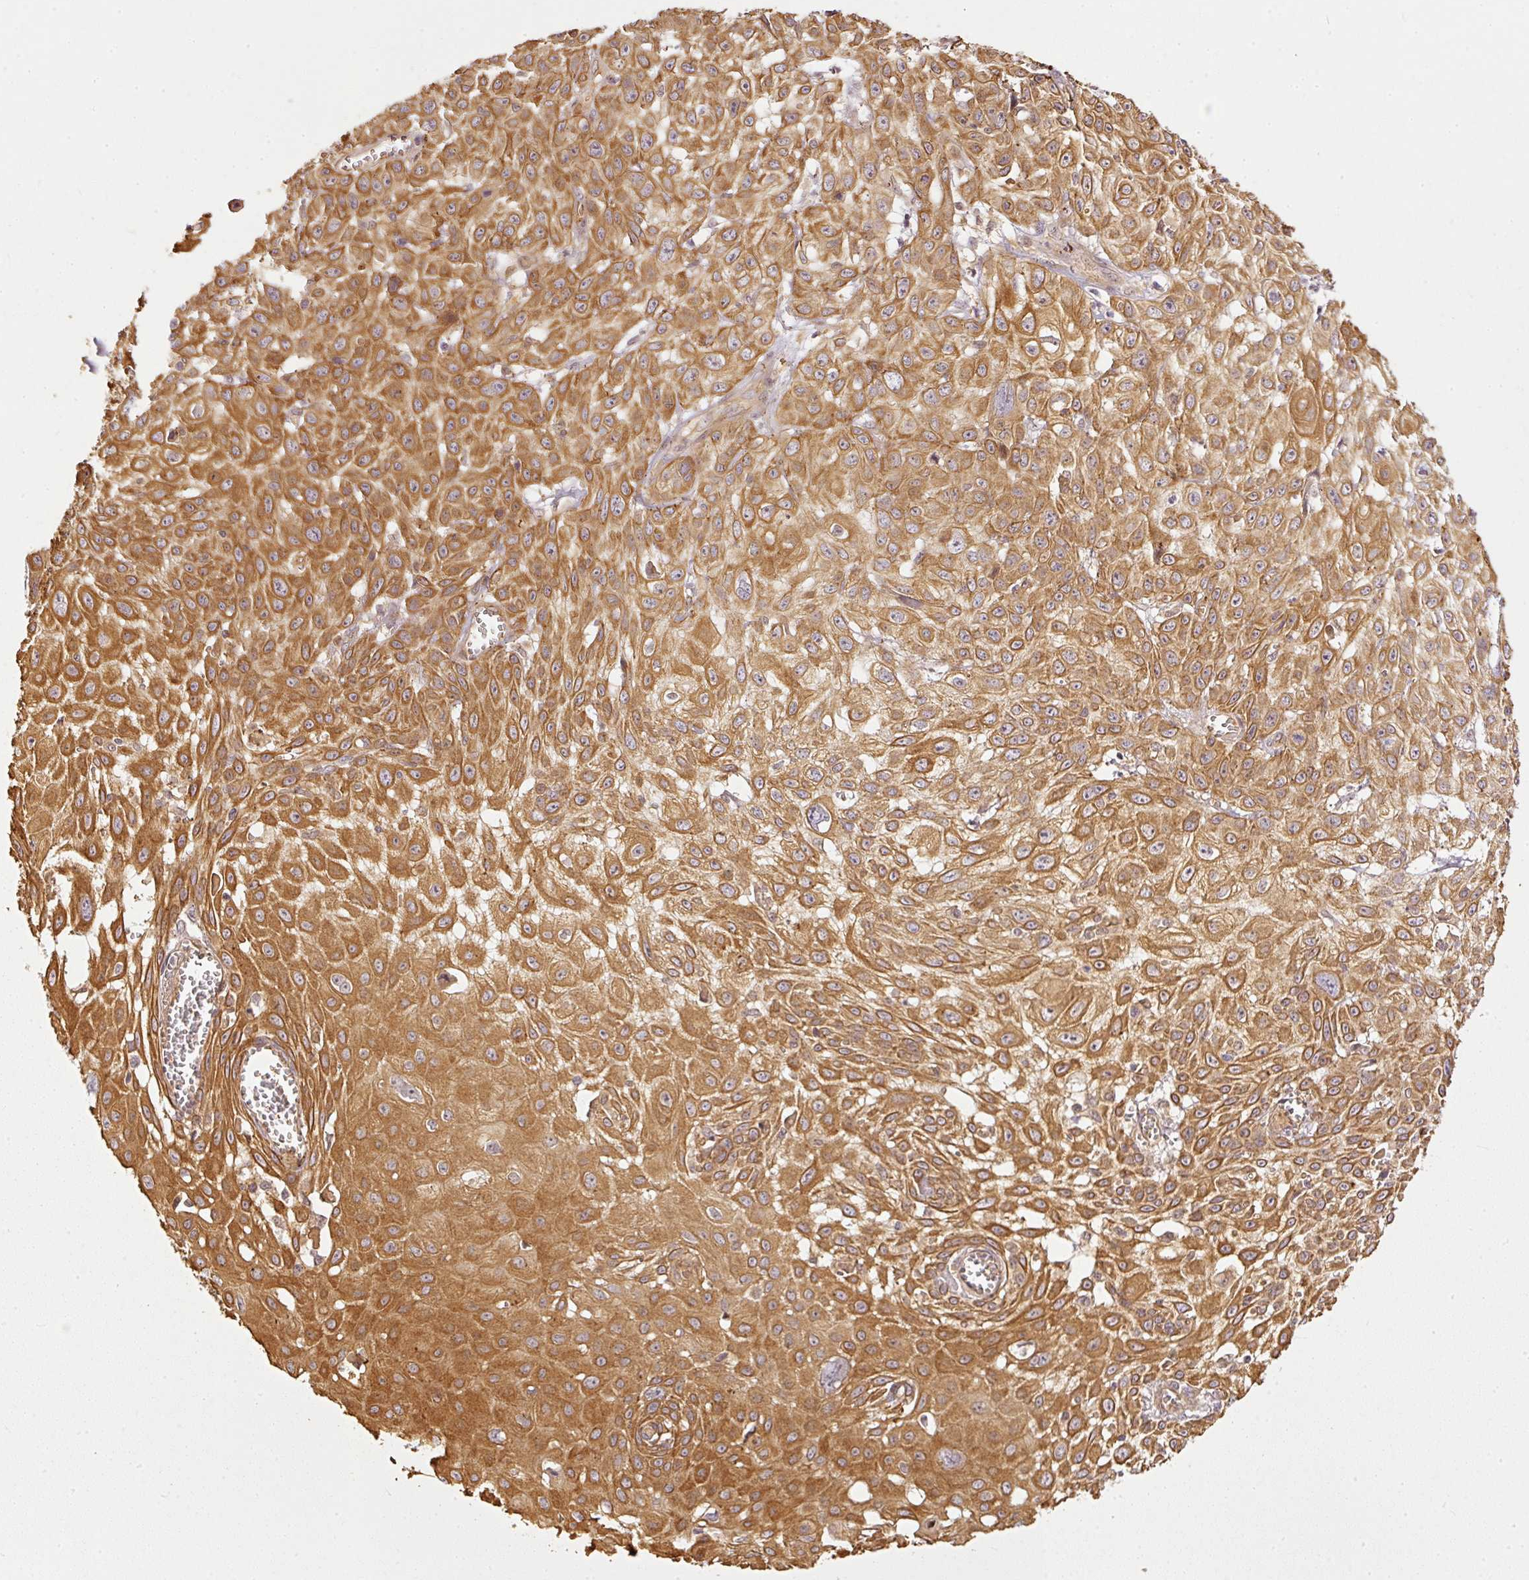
{"staining": {"intensity": "strong", "quantity": ">75%", "location": "cytoplasmic/membranous"}, "tissue": "skin cancer", "cell_type": "Tumor cells", "image_type": "cancer", "snomed": [{"axis": "morphology", "description": "Squamous cell carcinoma, NOS"}, {"axis": "topography", "description": "Skin"}, {"axis": "topography", "description": "Vulva"}], "caption": "Immunohistochemistry (IHC) photomicrograph of neoplastic tissue: human squamous cell carcinoma (skin) stained using IHC reveals high levels of strong protein expression localized specifically in the cytoplasmic/membranous of tumor cells, appearing as a cytoplasmic/membranous brown color.", "gene": "MIF4GD", "patient": {"sex": "female", "age": 71}}